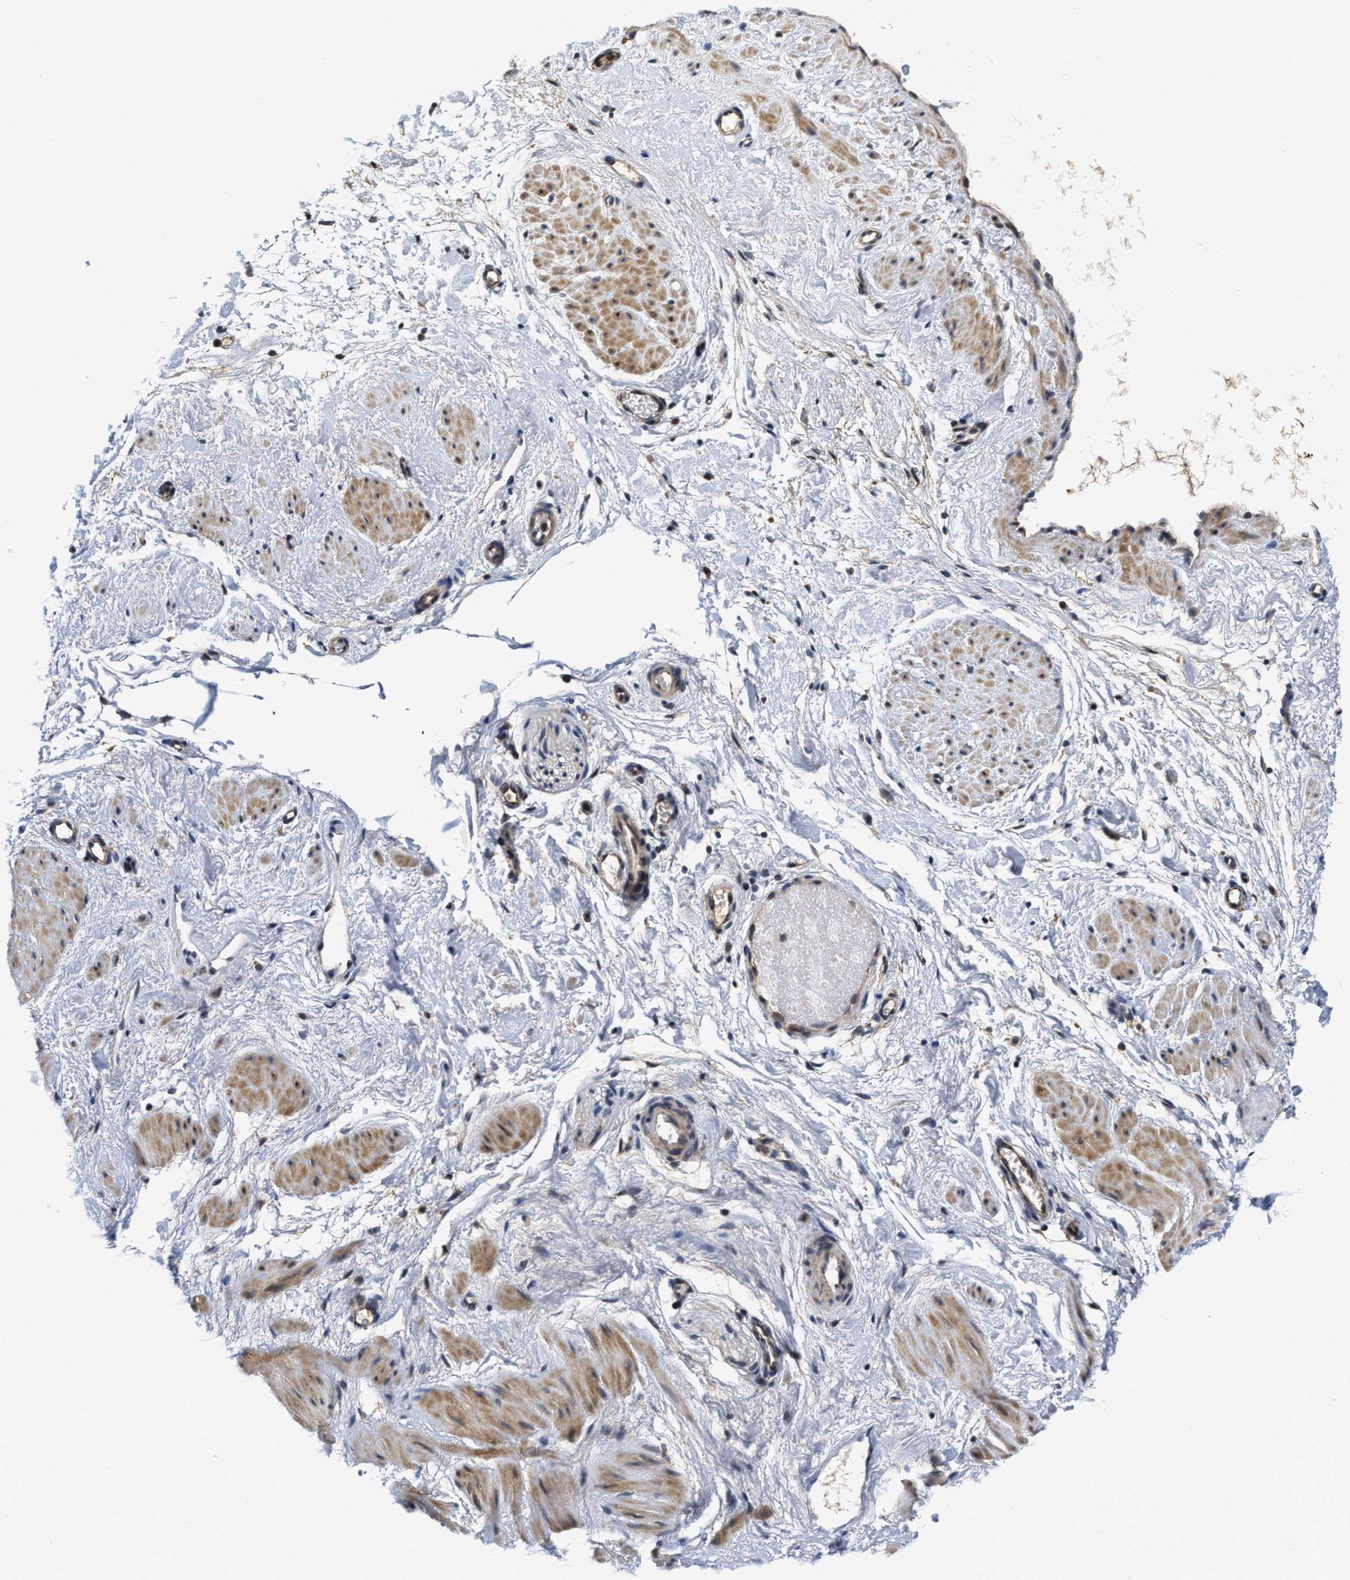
{"staining": {"intensity": "moderate", "quantity": ">75%", "location": "cytoplasmic/membranous"}, "tissue": "adipose tissue", "cell_type": "Adipocytes", "image_type": "normal", "snomed": [{"axis": "morphology", "description": "Normal tissue, NOS"}, {"axis": "topography", "description": "Soft tissue"}], "caption": "High-power microscopy captured an immunohistochemistry (IHC) micrograph of benign adipose tissue, revealing moderate cytoplasmic/membranous staining in about >75% of adipocytes. (Brightfield microscopy of DAB IHC at high magnification).", "gene": "SCYL2", "patient": {"sex": "male", "age": 72}}